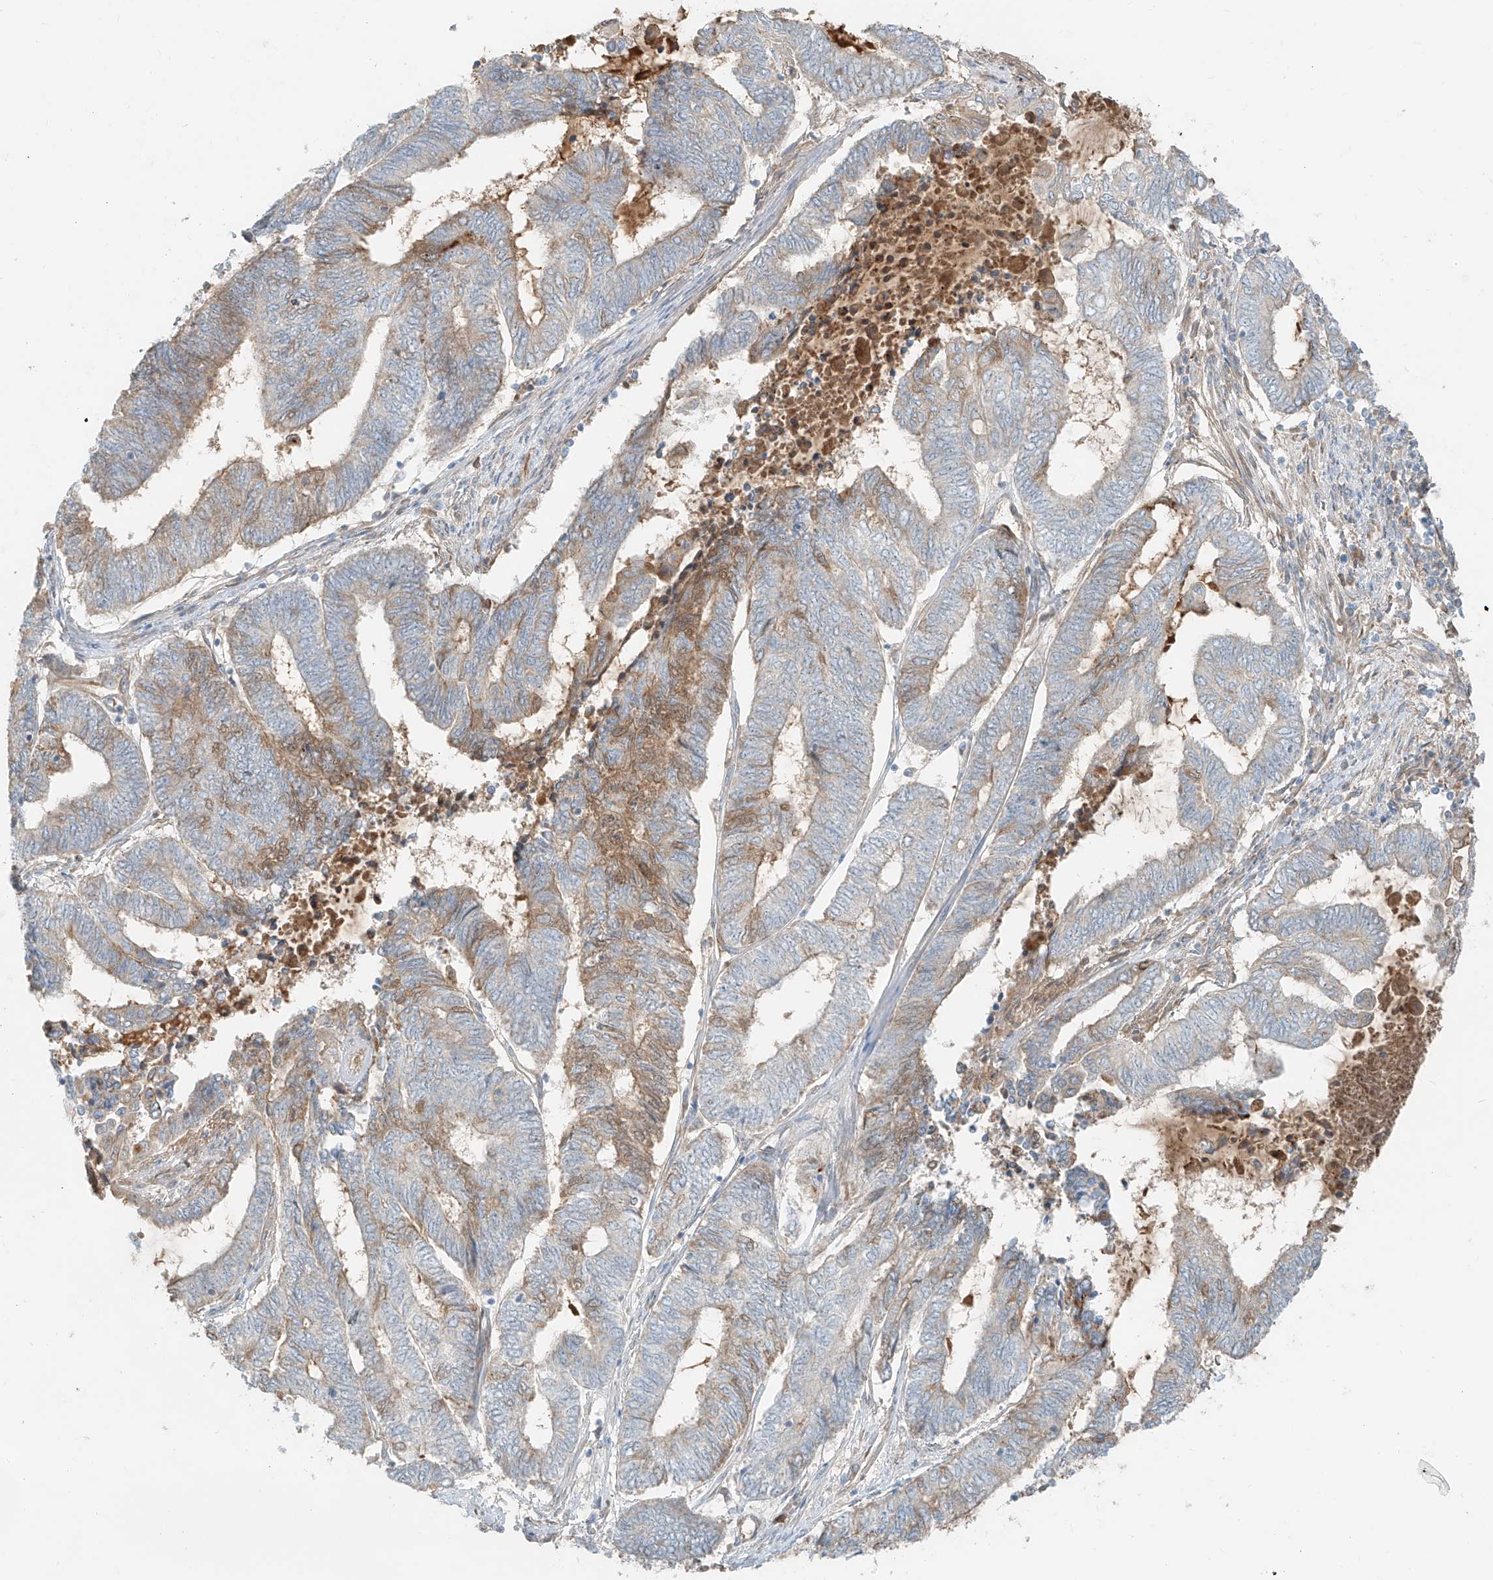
{"staining": {"intensity": "weak", "quantity": "<25%", "location": "cytoplasmic/membranous"}, "tissue": "endometrial cancer", "cell_type": "Tumor cells", "image_type": "cancer", "snomed": [{"axis": "morphology", "description": "Adenocarcinoma, NOS"}, {"axis": "topography", "description": "Uterus"}, {"axis": "topography", "description": "Endometrium"}], "caption": "An immunohistochemistry (IHC) micrograph of endometrial cancer is shown. There is no staining in tumor cells of endometrial cancer.", "gene": "FSTL1", "patient": {"sex": "female", "age": 70}}